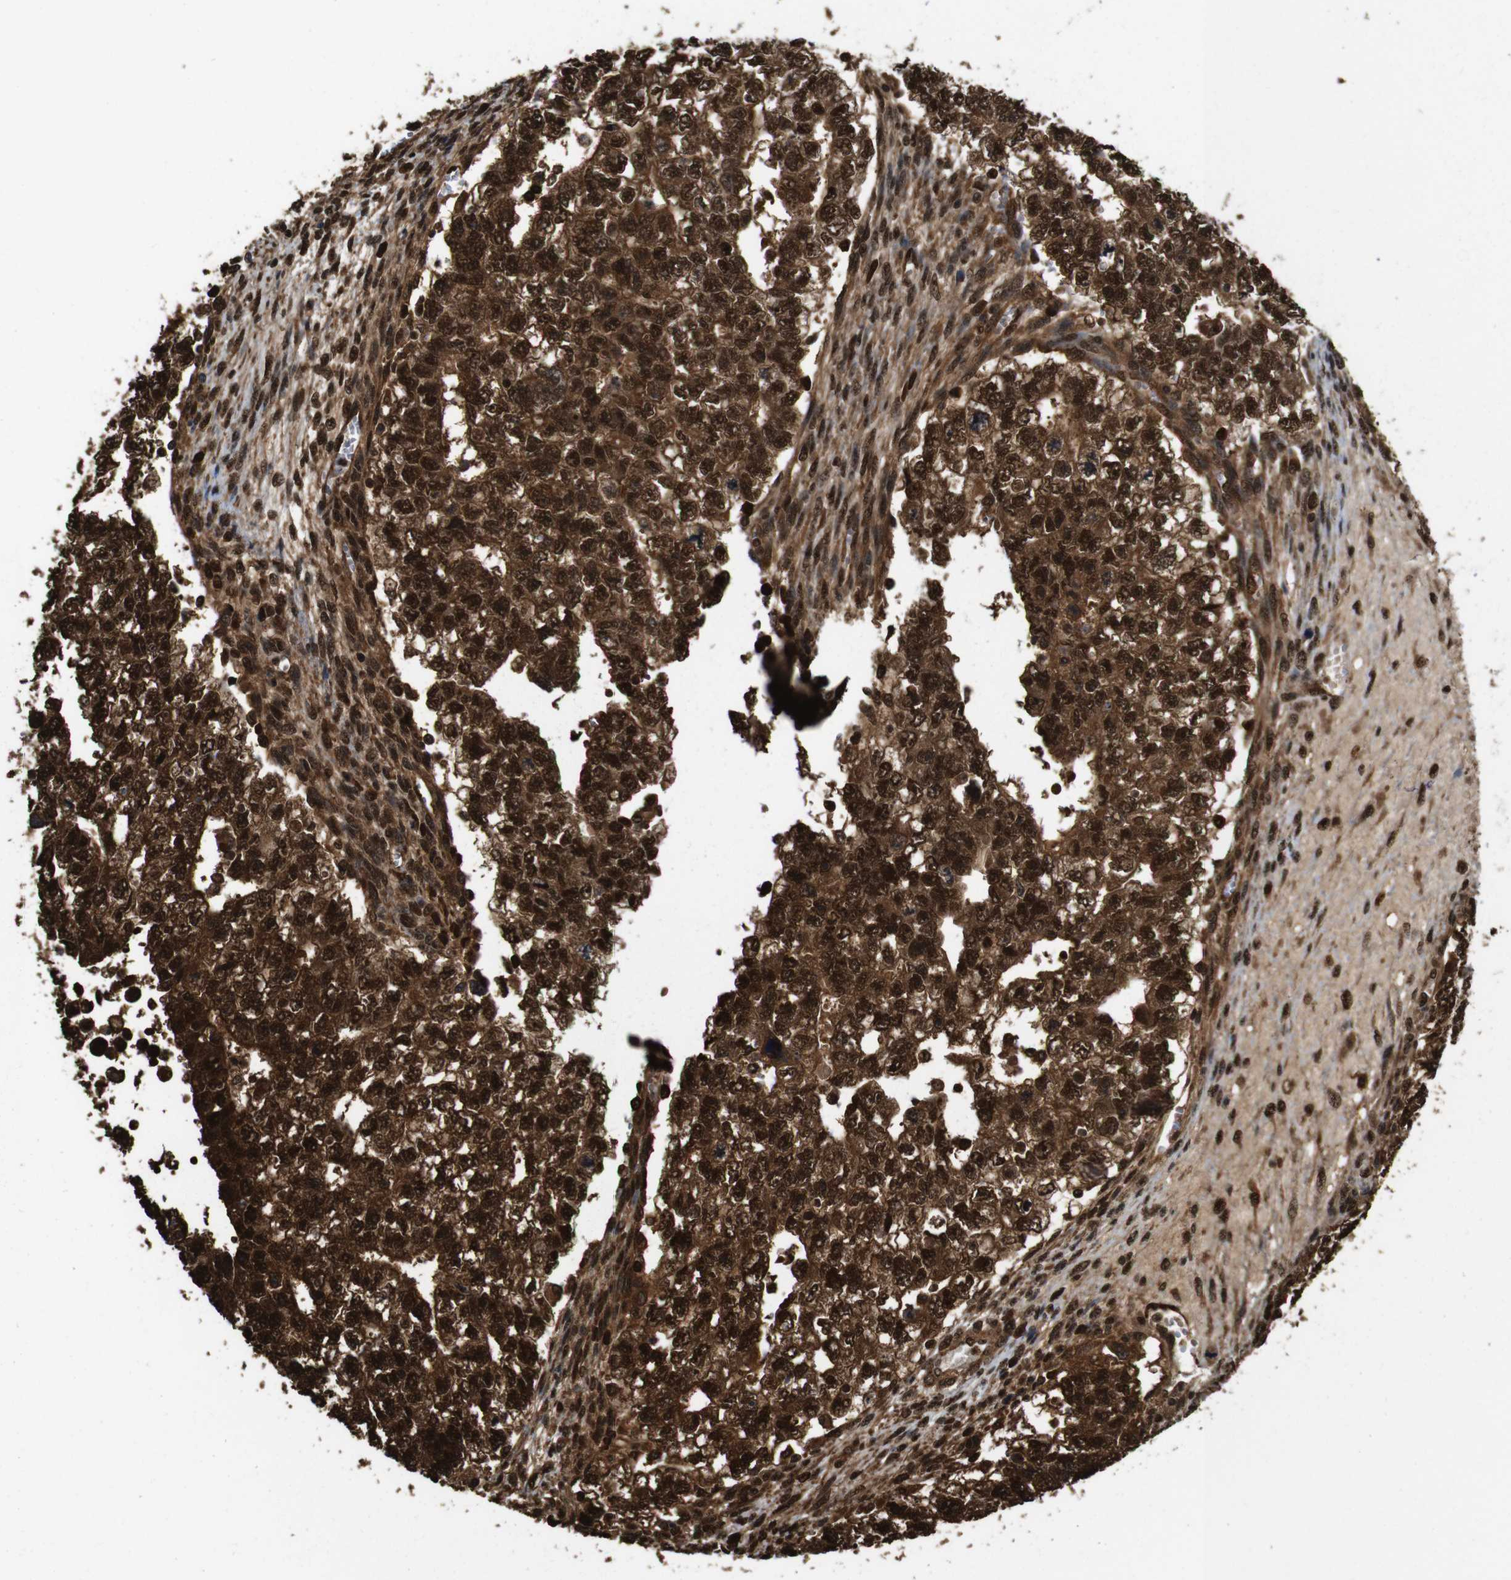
{"staining": {"intensity": "strong", "quantity": ">75%", "location": "cytoplasmic/membranous,nuclear"}, "tissue": "testis cancer", "cell_type": "Tumor cells", "image_type": "cancer", "snomed": [{"axis": "morphology", "description": "Seminoma, NOS"}, {"axis": "morphology", "description": "Carcinoma, Embryonal, NOS"}, {"axis": "topography", "description": "Testis"}], "caption": "Seminoma (testis) stained with a brown dye reveals strong cytoplasmic/membranous and nuclear positive positivity in approximately >75% of tumor cells.", "gene": "VCP", "patient": {"sex": "male", "age": 38}}